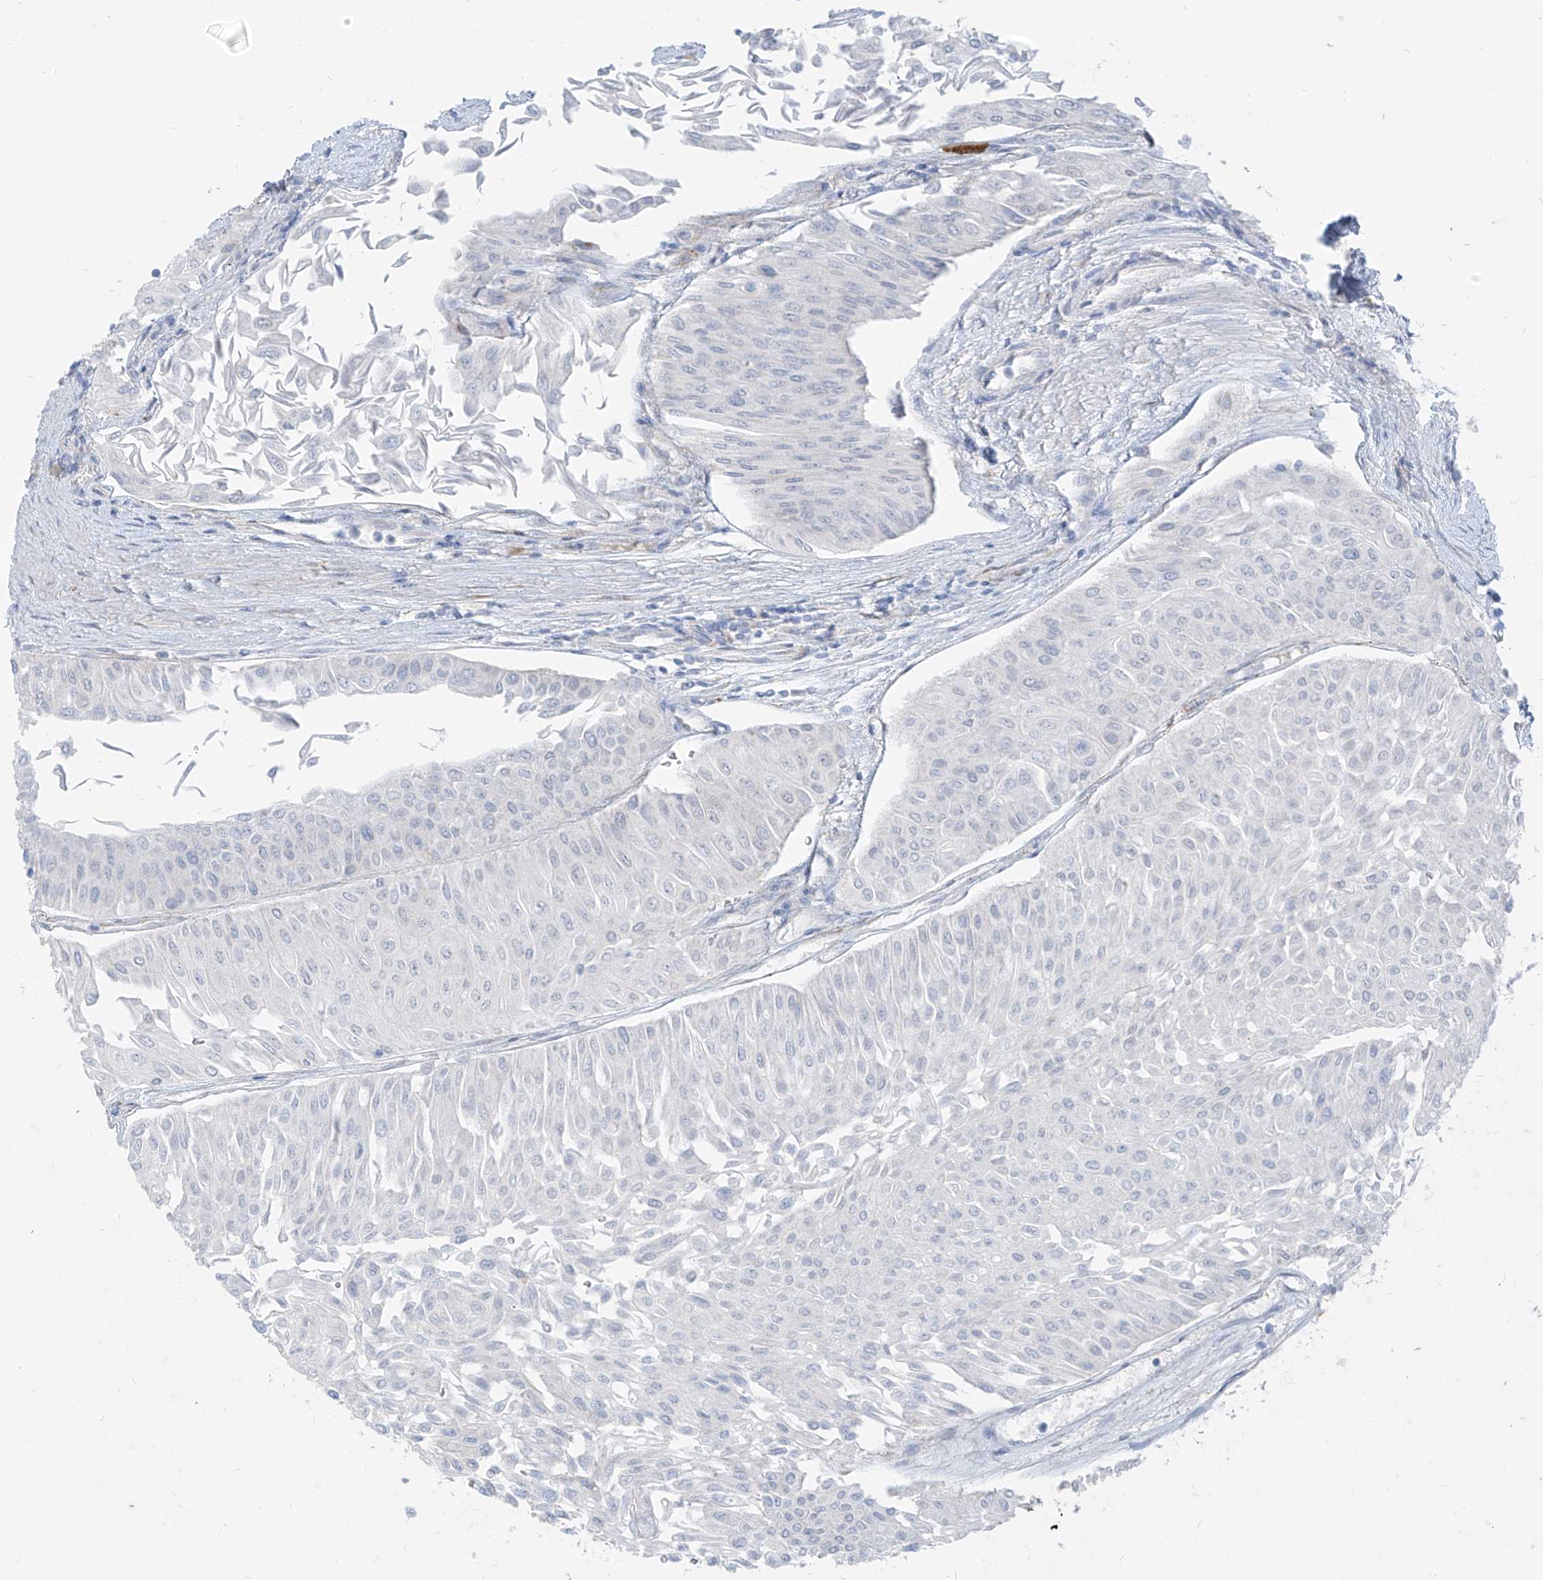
{"staining": {"intensity": "negative", "quantity": "none", "location": "none"}, "tissue": "urothelial cancer", "cell_type": "Tumor cells", "image_type": "cancer", "snomed": [{"axis": "morphology", "description": "Urothelial carcinoma, Low grade"}, {"axis": "topography", "description": "Urinary bladder"}], "caption": "A photomicrograph of human urothelial cancer is negative for staining in tumor cells.", "gene": "KRTAP25-1", "patient": {"sex": "male", "age": 67}}